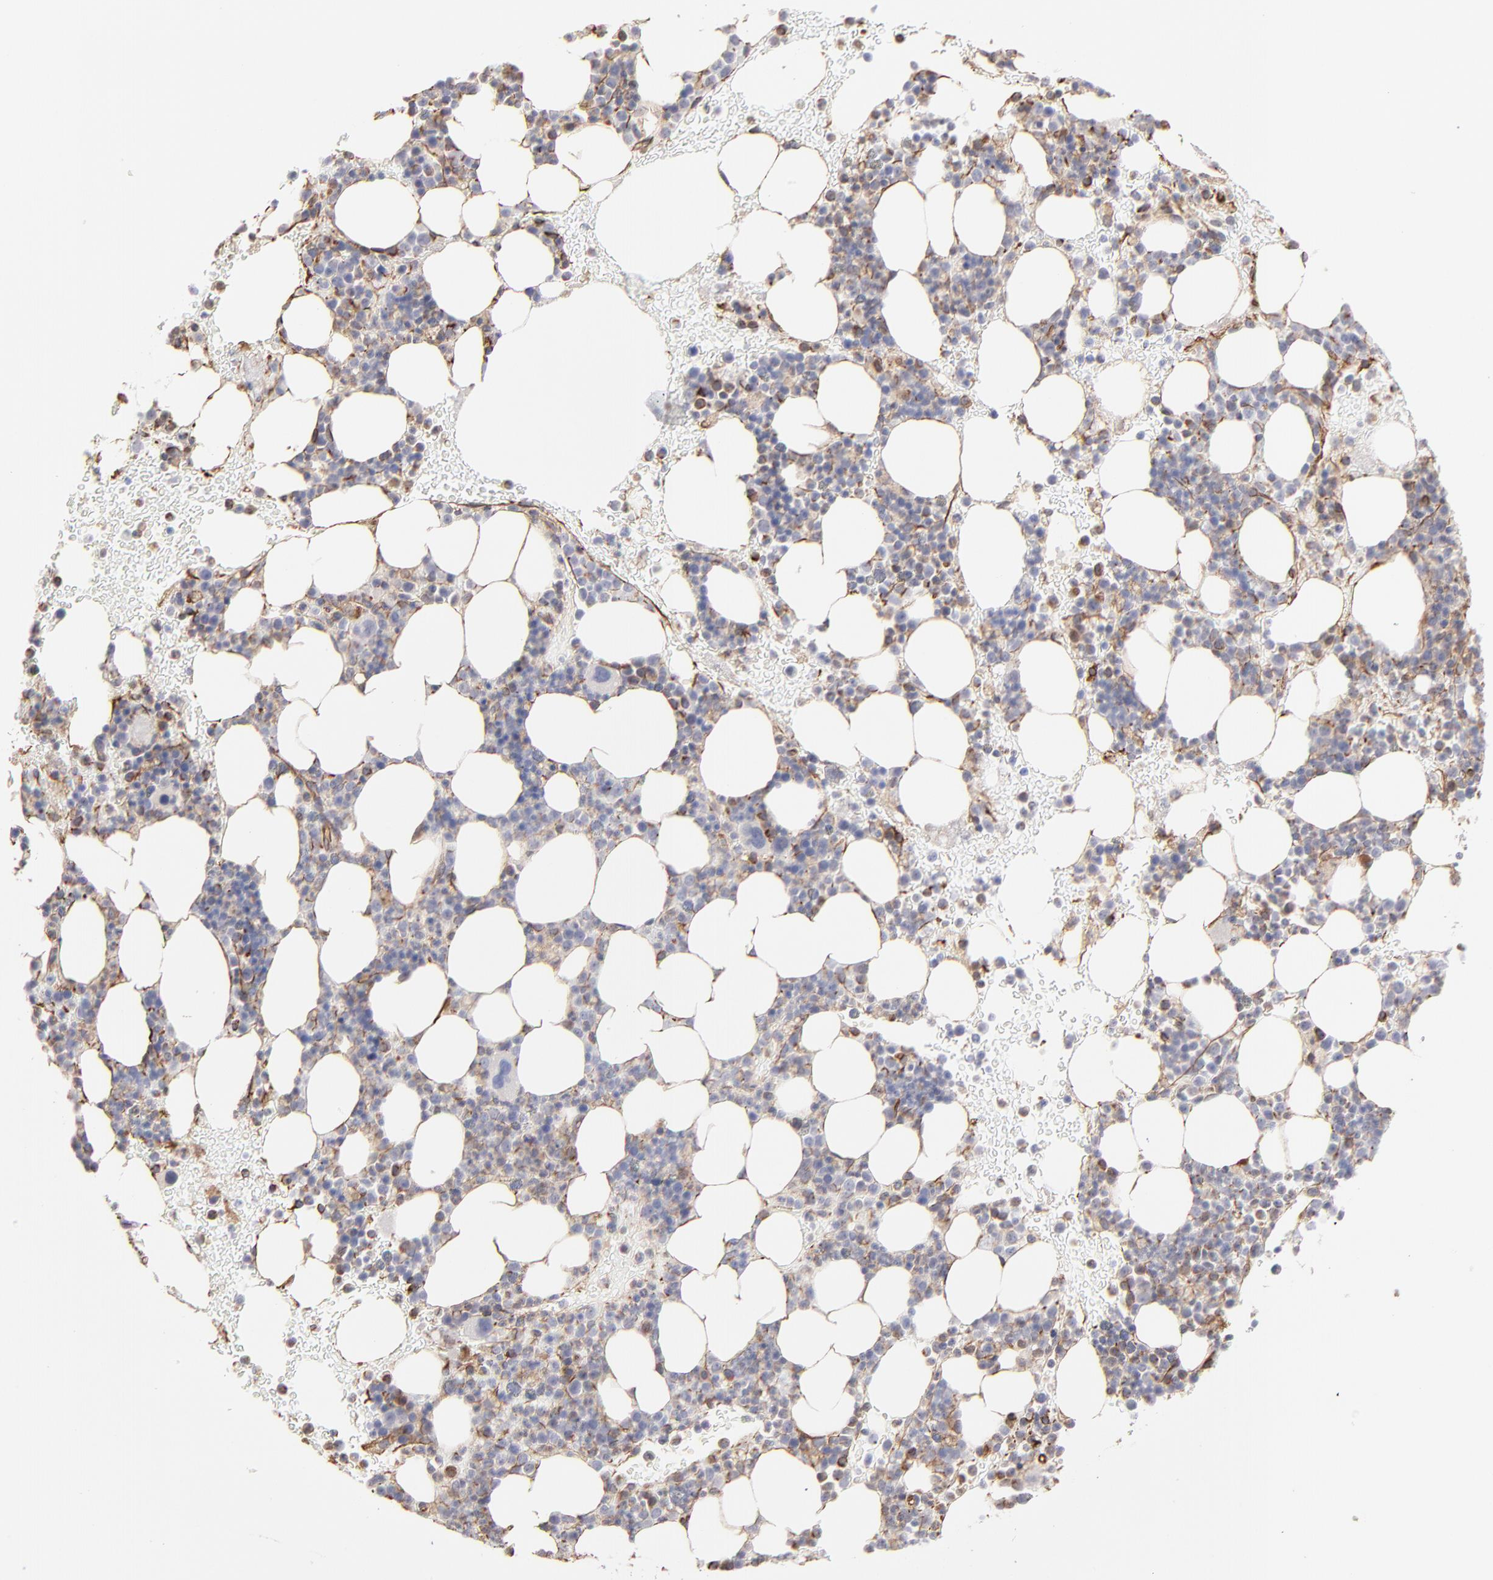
{"staining": {"intensity": "weak", "quantity": "25%-75%", "location": "cytoplasmic/membranous"}, "tissue": "bone marrow", "cell_type": "Hematopoietic cells", "image_type": "normal", "snomed": [{"axis": "morphology", "description": "Normal tissue, NOS"}, {"axis": "topography", "description": "Bone marrow"}], "caption": "This histopathology image shows immunohistochemistry staining of benign human bone marrow, with low weak cytoplasmic/membranous positivity in approximately 25%-75% of hematopoietic cells.", "gene": "COX8C", "patient": {"sex": "male", "age": 17}}